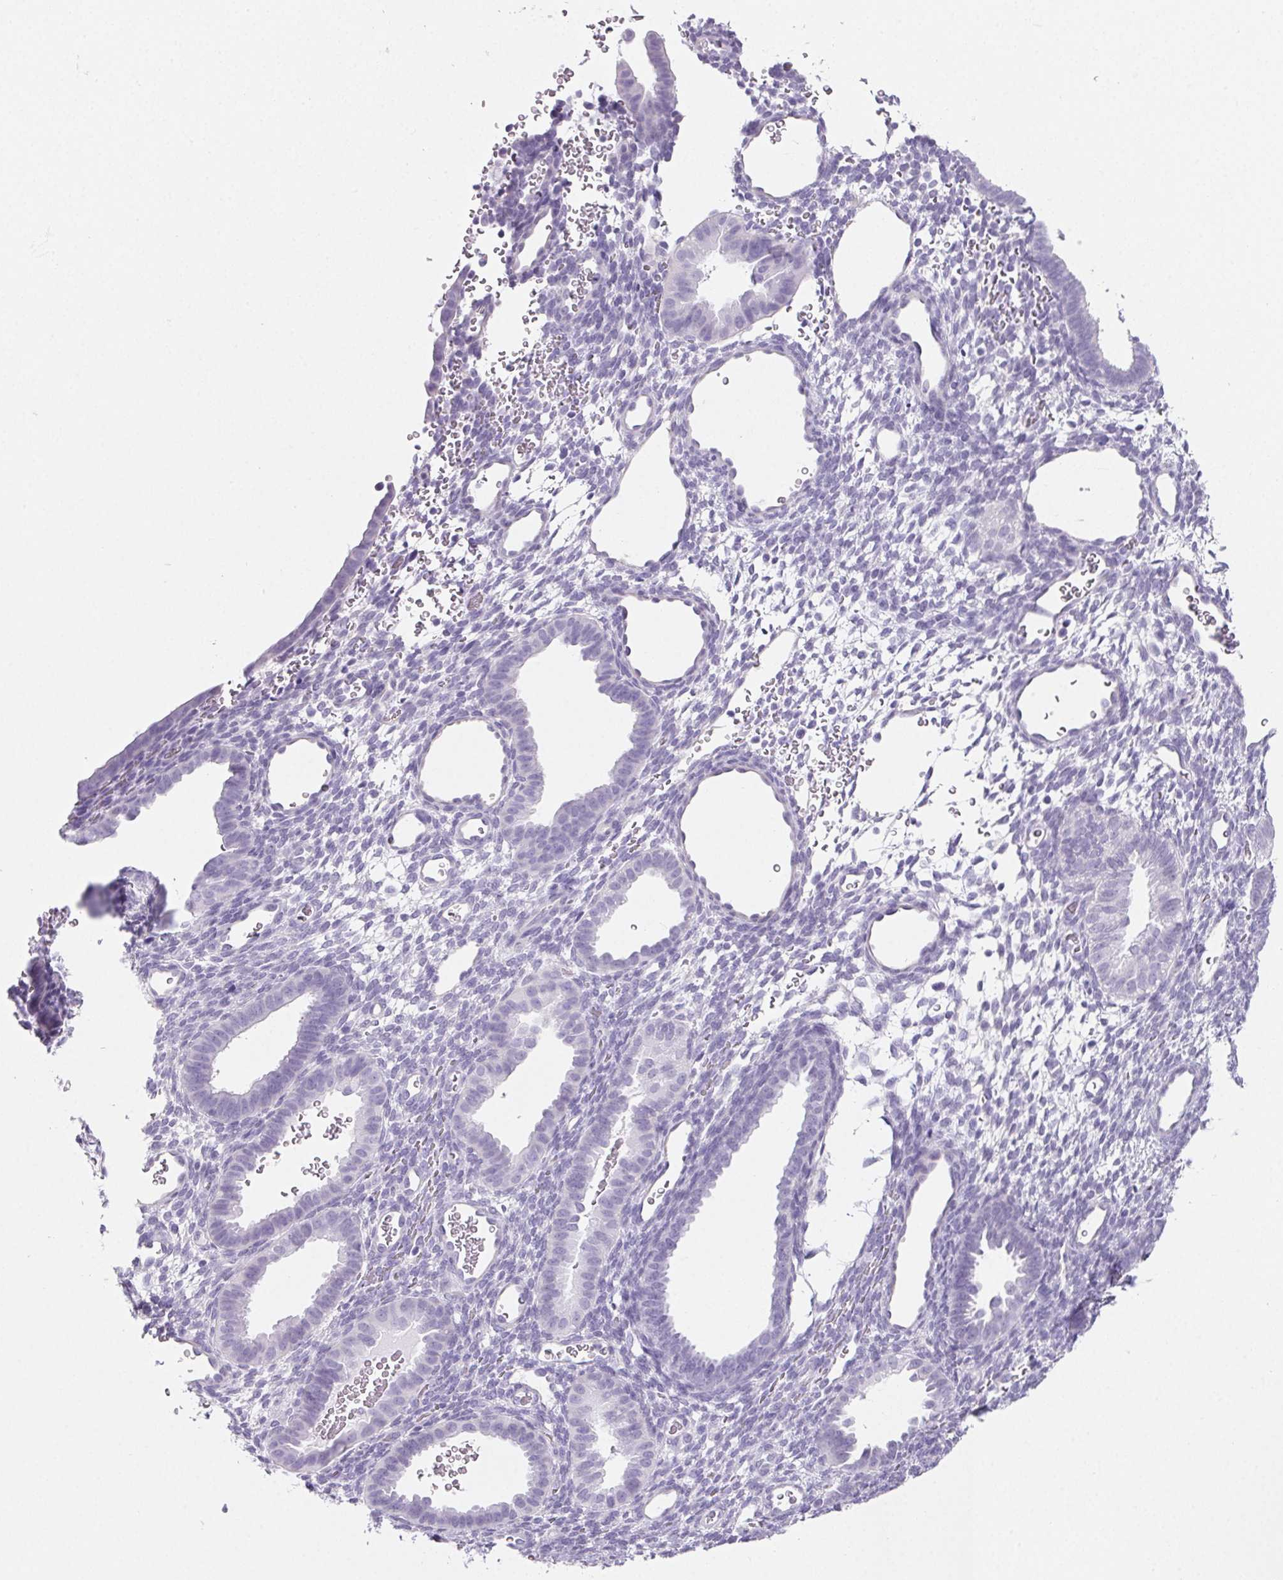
{"staining": {"intensity": "negative", "quantity": "none", "location": "none"}, "tissue": "endometrium", "cell_type": "Cells in endometrial stroma", "image_type": "normal", "snomed": [{"axis": "morphology", "description": "Normal tissue, NOS"}, {"axis": "topography", "description": "Endometrium"}], "caption": "Cells in endometrial stroma are negative for brown protein staining in normal endometrium. (IHC, brightfield microscopy, high magnification).", "gene": "PRSS1", "patient": {"sex": "female", "age": 34}}